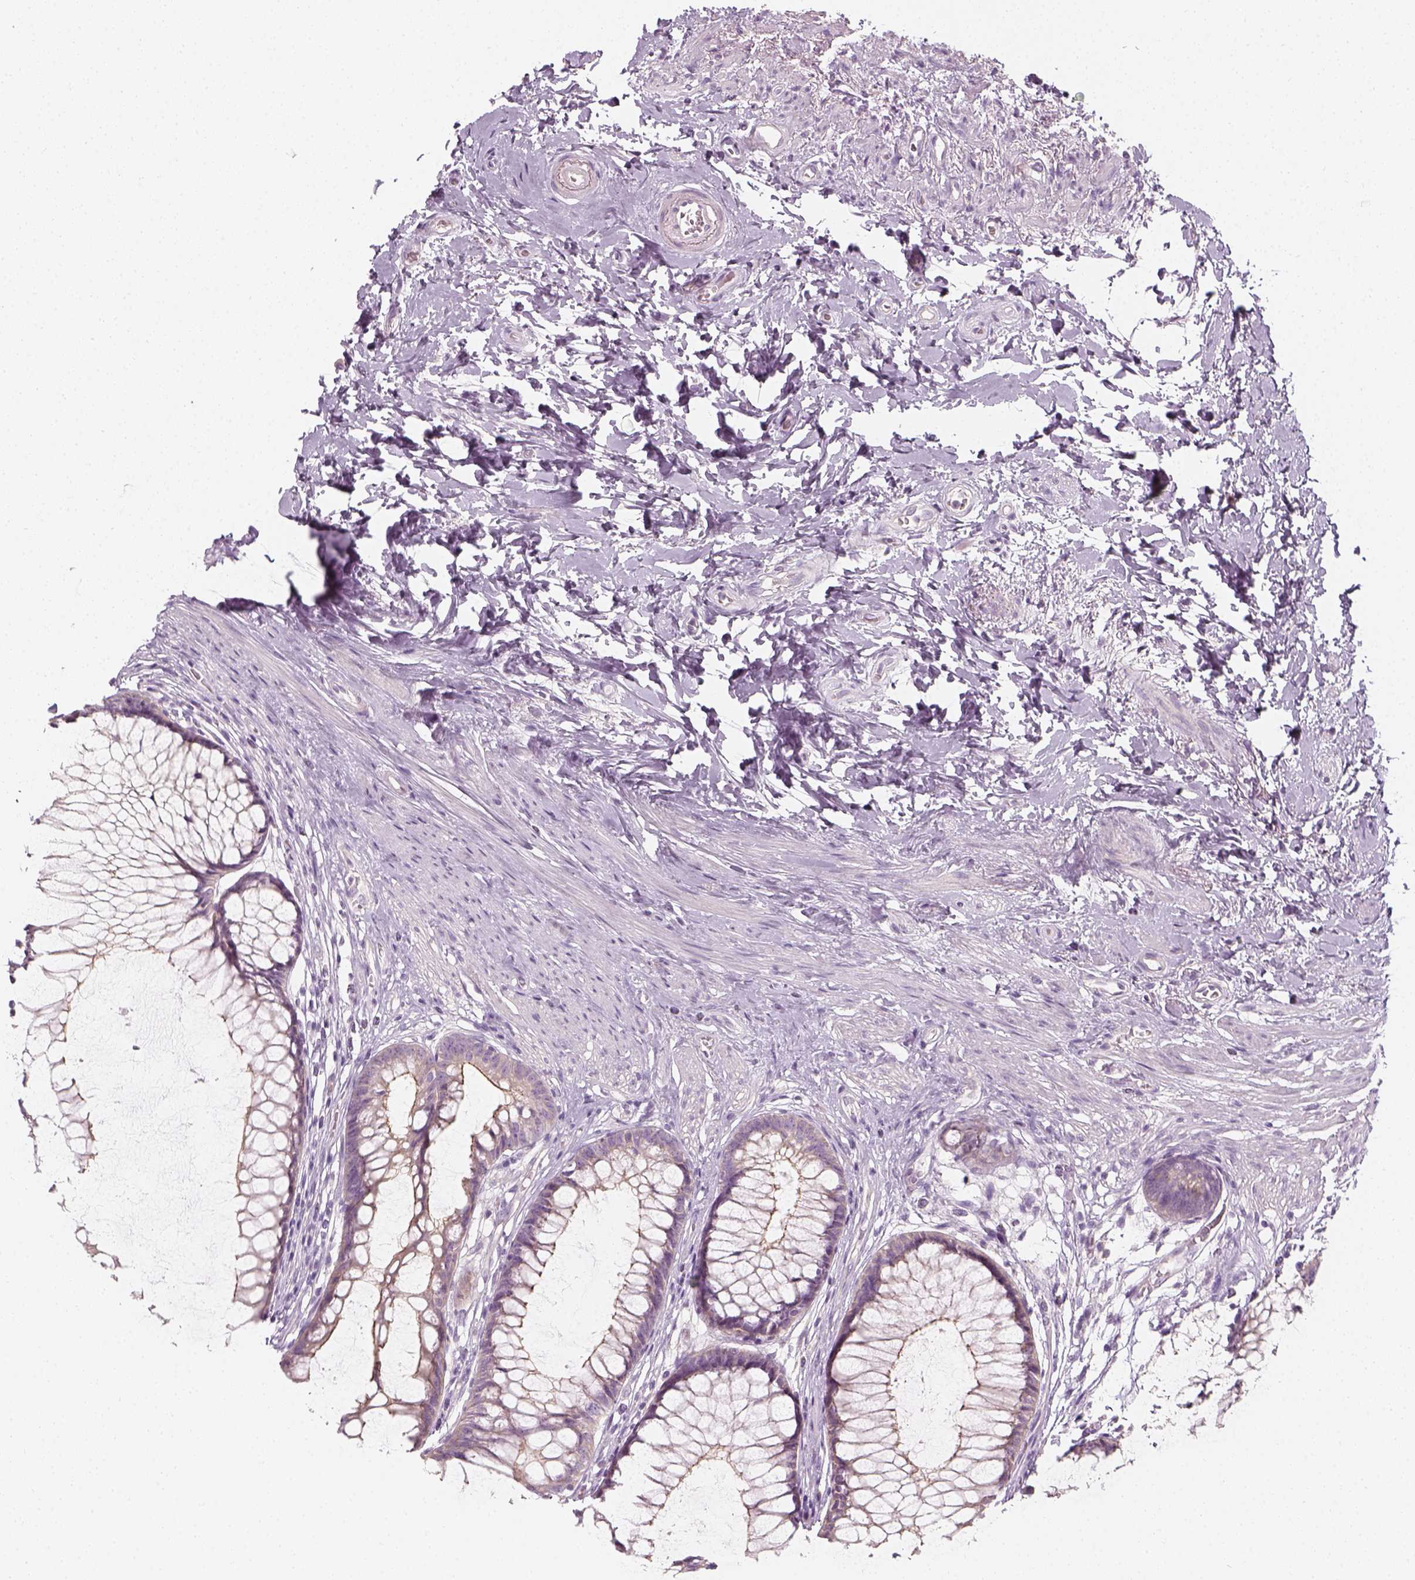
{"staining": {"intensity": "moderate", "quantity": "<25%", "location": "cytoplasmic/membranous"}, "tissue": "rectum", "cell_type": "Glandular cells", "image_type": "normal", "snomed": [{"axis": "morphology", "description": "Normal tissue, NOS"}, {"axis": "topography", "description": "Smooth muscle"}, {"axis": "topography", "description": "Rectum"}], "caption": "The image exhibits immunohistochemical staining of normal rectum. There is moderate cytoplasmic/membranous expression is identified in approximately <25% of glandular cells.", "gene": "PRAME", "patient": {"sex": "male", "age": 53}}